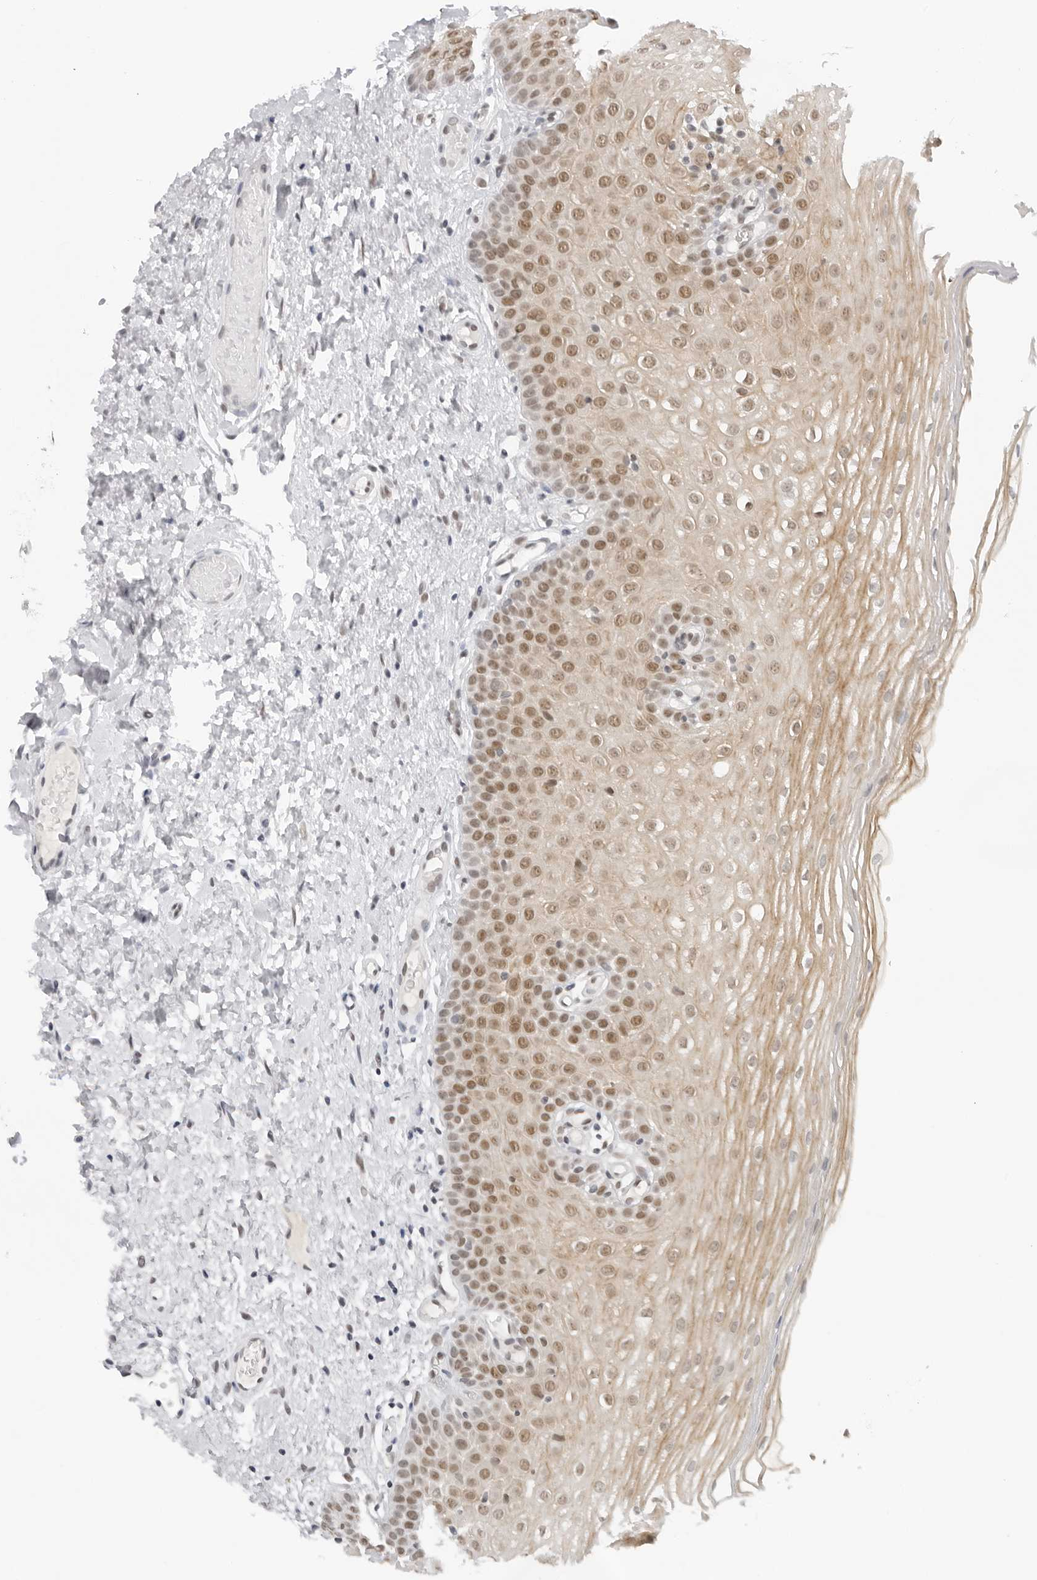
{"staining": {"intensity": "moderate", "quantity": ">75%", "location": "cytoplasmic/membranous,nuclear"}, "tissue": "oral mucosa", "cell_type": "Squamous epithelial cells", "image_type": "normal", "snomed": [{"axis": "morphology", "description": "Normal tissue, NOS"}, {"axis": "topography", "description": "Oral tissue"}], "caption": "A micrograph showing moderate cytoplasmic/membranous,nuclear staining in about >75% of squamous epithelial cells in normal oral mucosa, as visualized by brown immunohistochemical staining.", "gene": "FOXK2", "patient": {"sex": "female", "age": 56}}